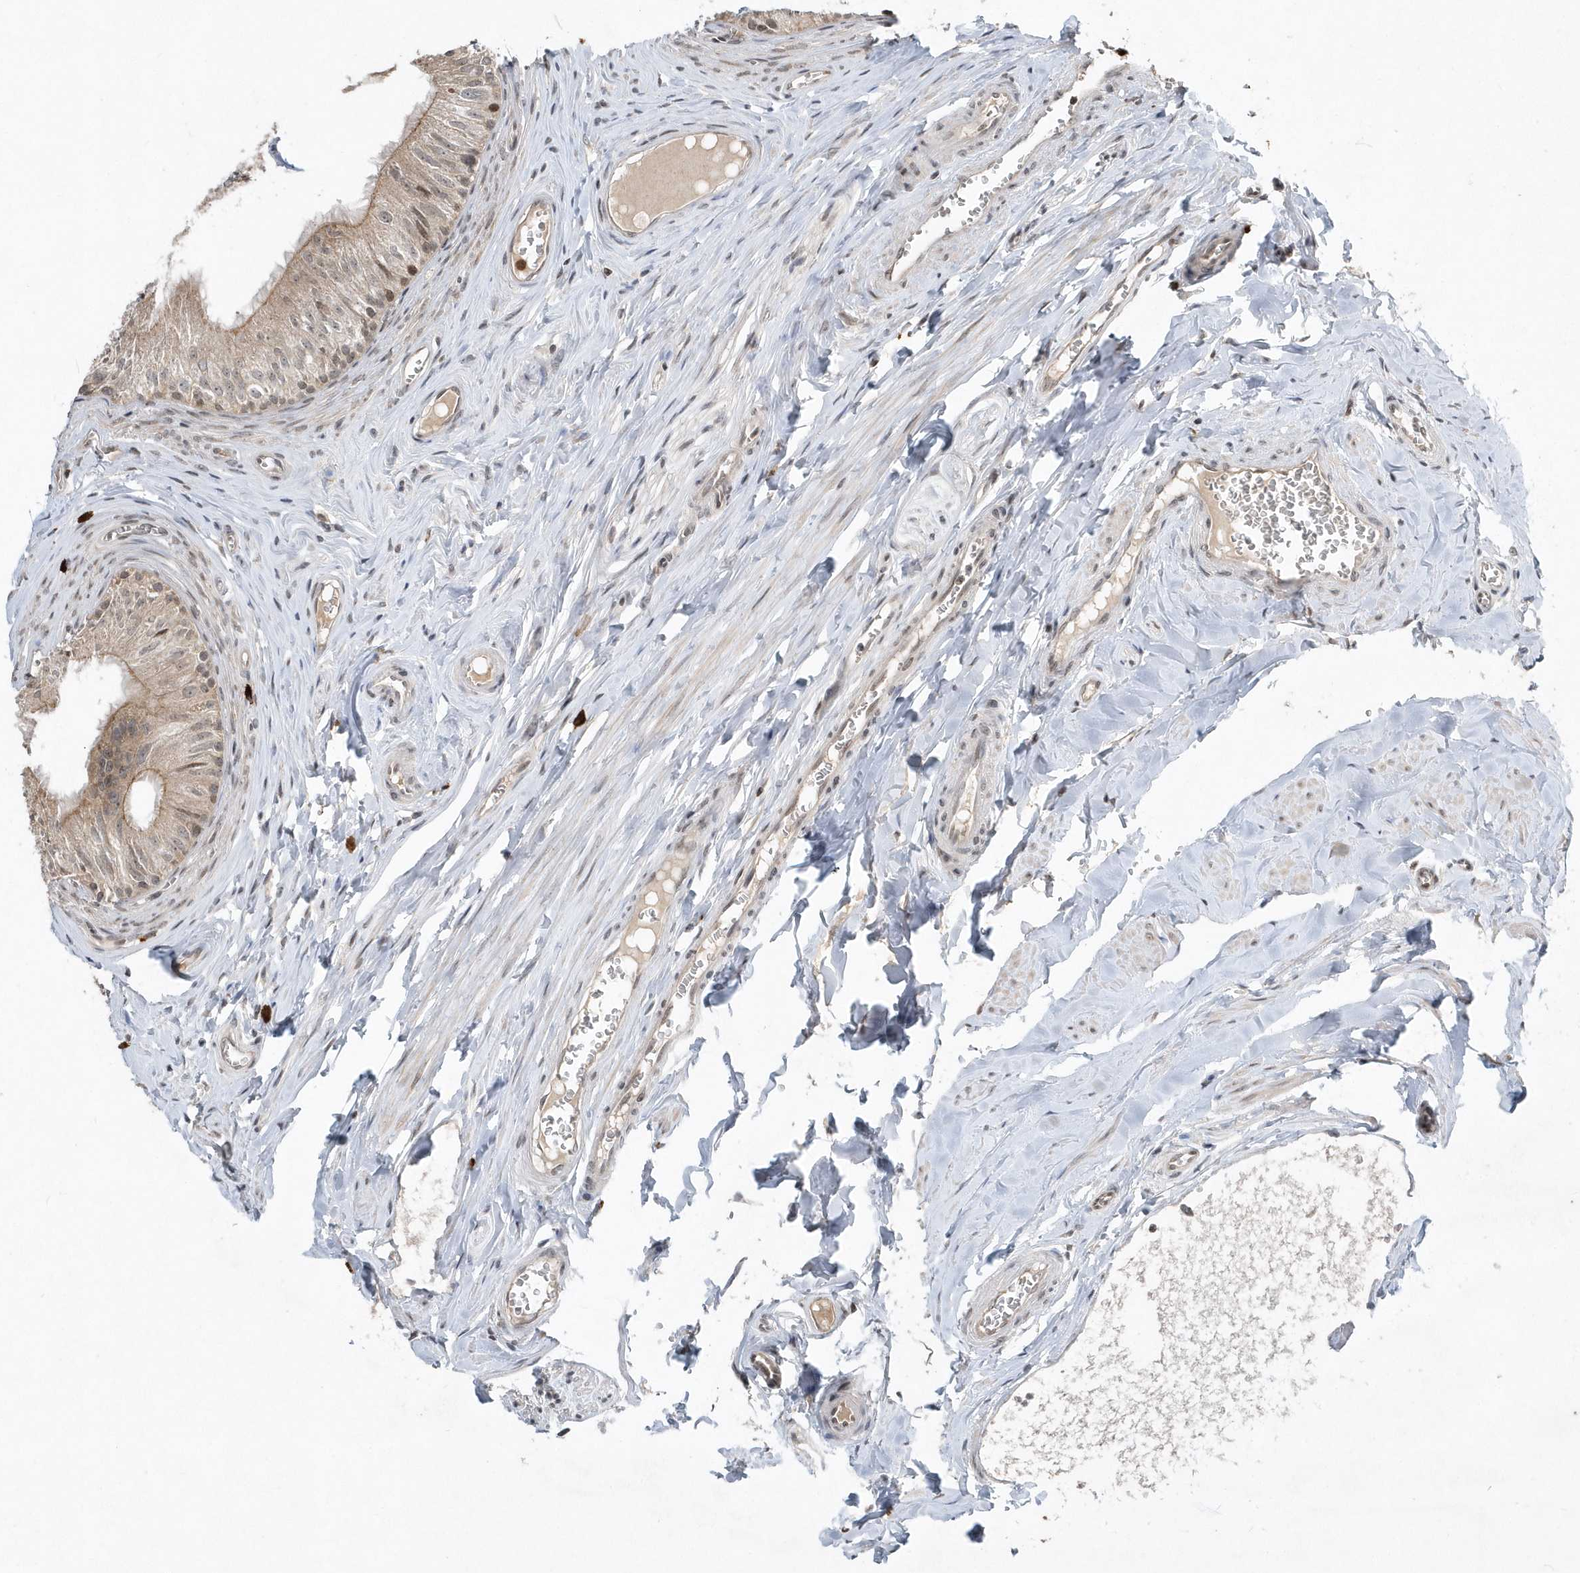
{"staining": {"intensity": "moderate", "quantity": "25%-75%", "location": "cytoplasmic/membranous,nuclear"}, "tissue": "epididymis", "cell_type": "Glandular cells", "image_type": "normal", "snomed": [{"axis": "morphology", "description": "Normal tissue, NOS"}, {"axis": "topography", "description": "Epididymis"}], "caption": "IHC image of normal epididymis stained for a protein (brown), which demonstrates medium levels of moderate cytoplasmic/membranous,nuclear positivity in approximately 25%-75% of glandular cells.", "gene": "EIF2B1", "patient": {"sex": "male", "age": 46}}